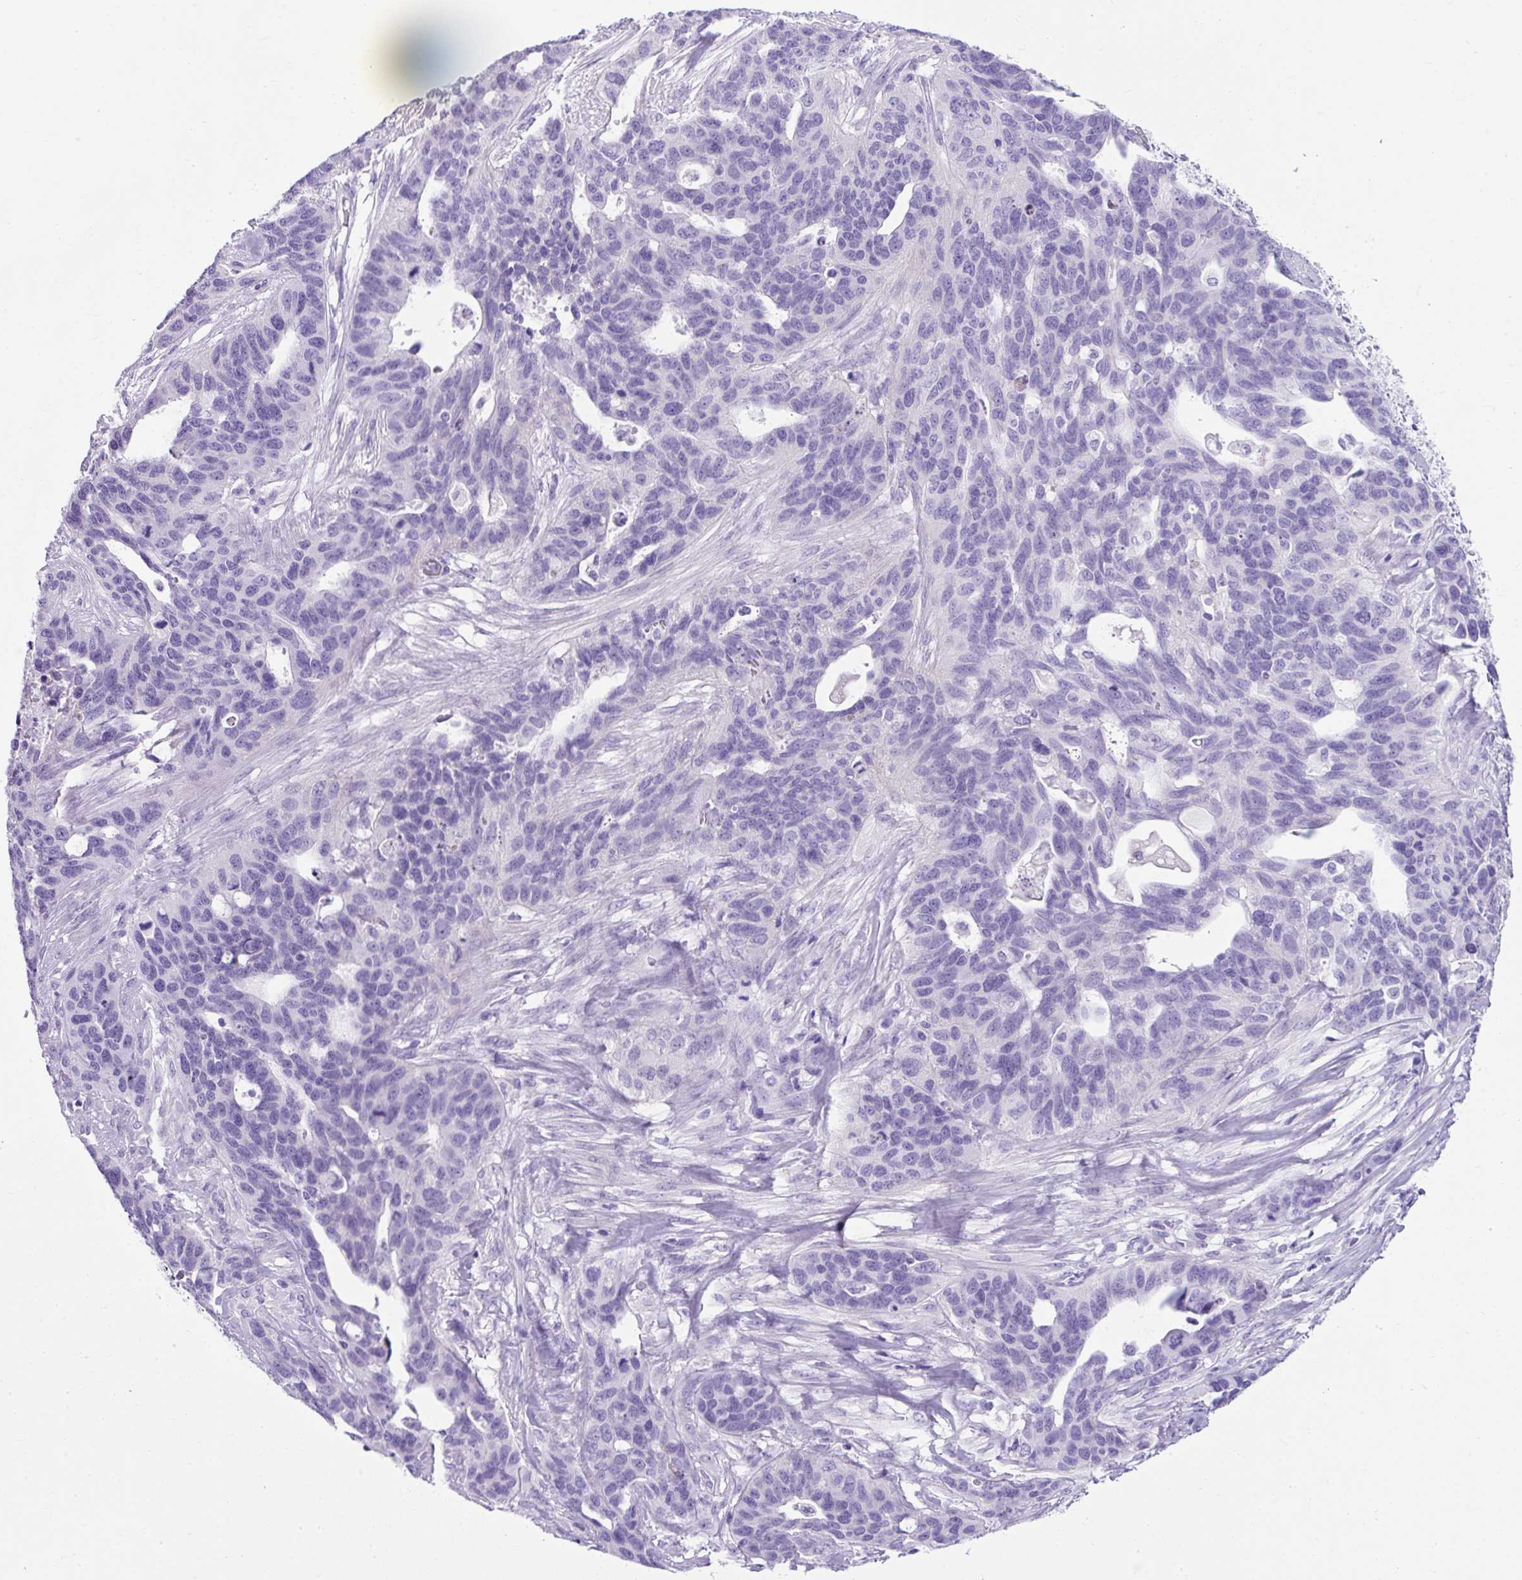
{"staining": {"intensity": "negative", "quantity": "none", "location": "none"}, "tissue": "ovarian cancer", "cell_type": "Tumor cells", "image_type": "cancer", "snomed": [{"axis": "morphology", "description": "Cystadenocarcinoma, serous, NOS"}, {"axis": "topography", "description": "Ovary"}], "caption": "Image shows no significant protein positivity in tumor cells of ovarian cancer.", "gene": "KRT12", "patient": {"sex": "female", "age": 64}}